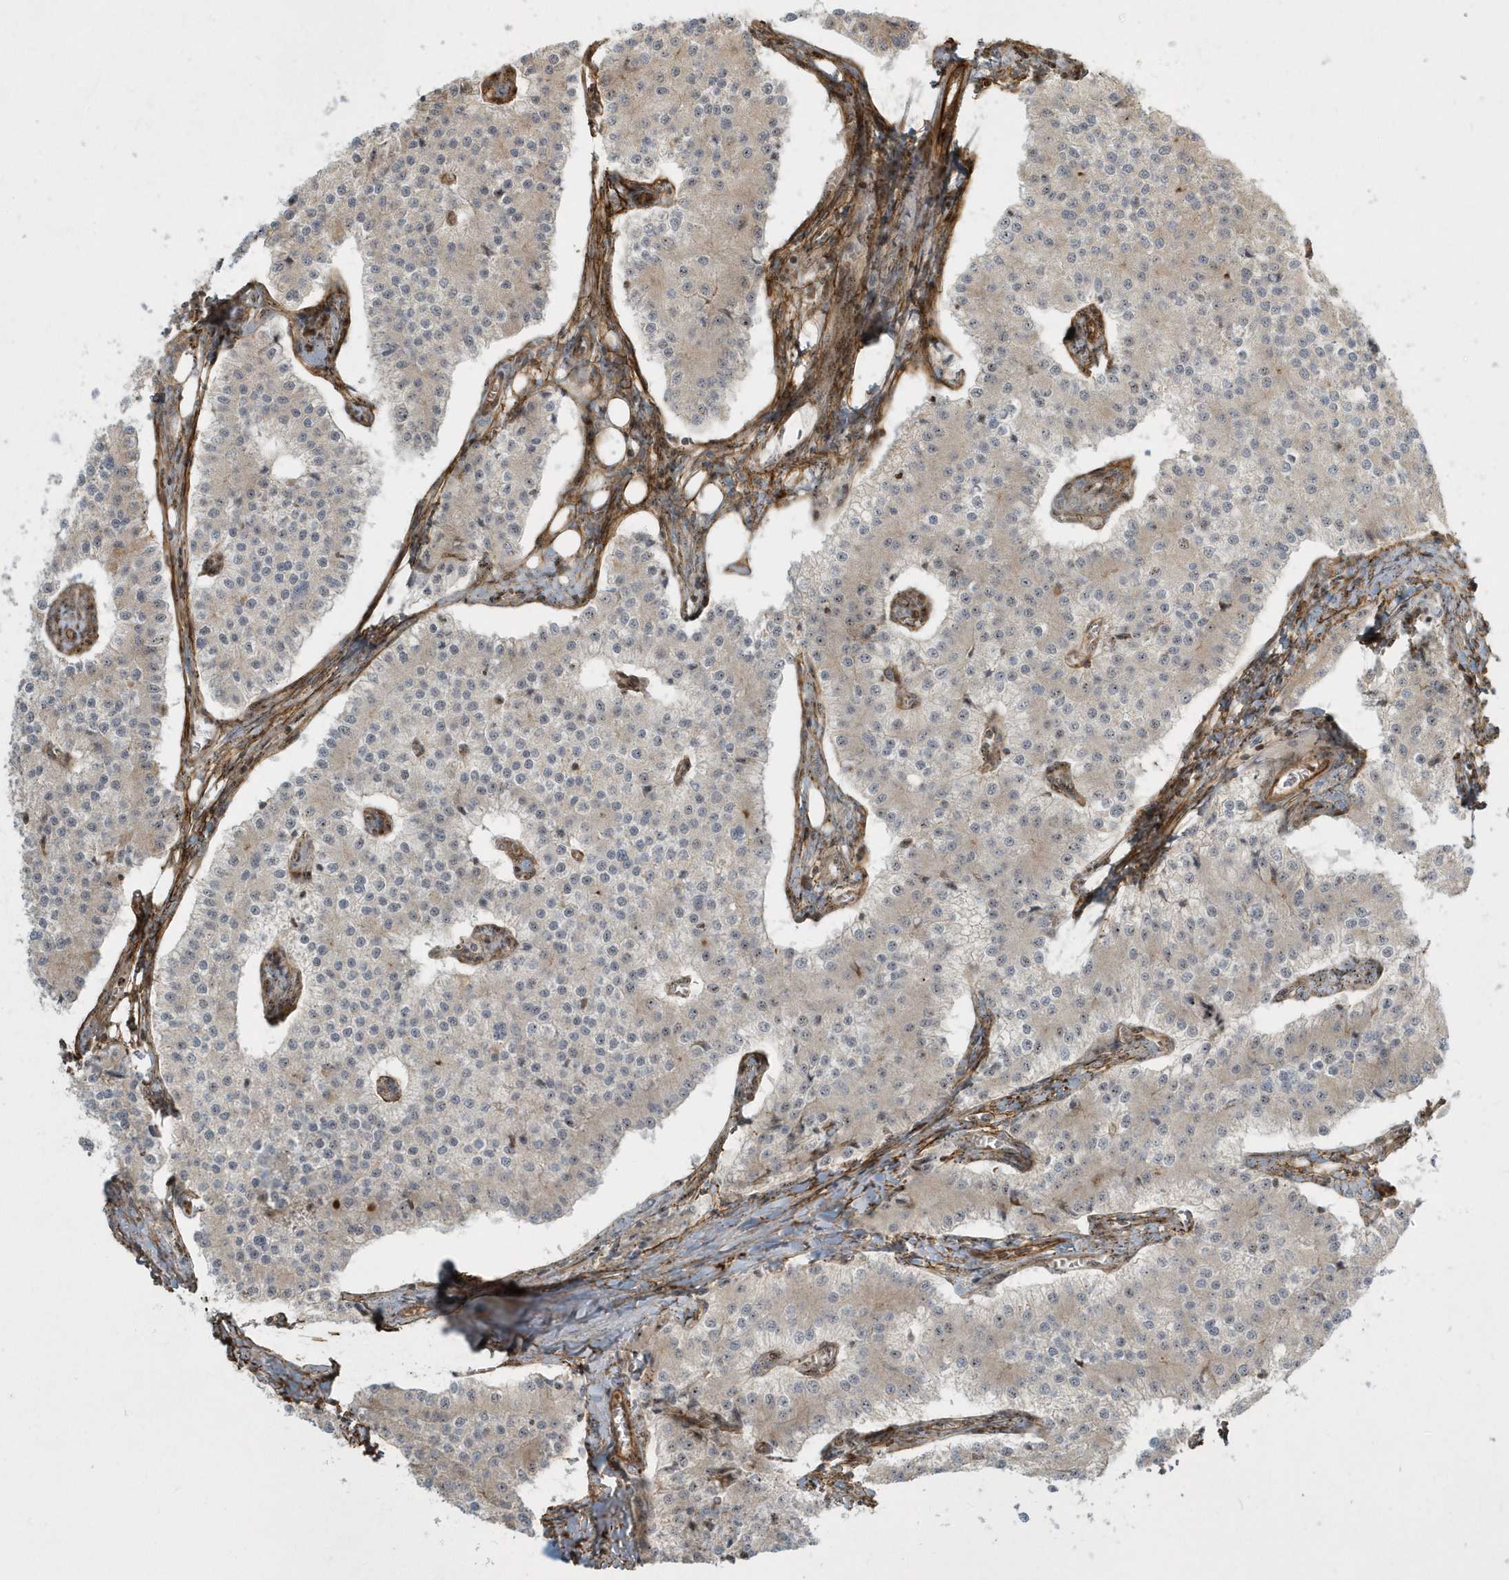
{"staining": {"intensity": "negative", "quantity": "none", "location": "none"}, "tissue": "carcinoid", "cell_type": "Tumor cells", "image_type": "cancer", "snomed": [{"axis": "morphology", "description": "Carcinoid, malignant, NOS"}, {"axis": "topography", "description": "Colon"}], "caption": "The histopathology image demonstrates no staining of tumor cells in carcinoid.", "gene": "MASP2", "patient": {"sex": "female", "age": 52}}